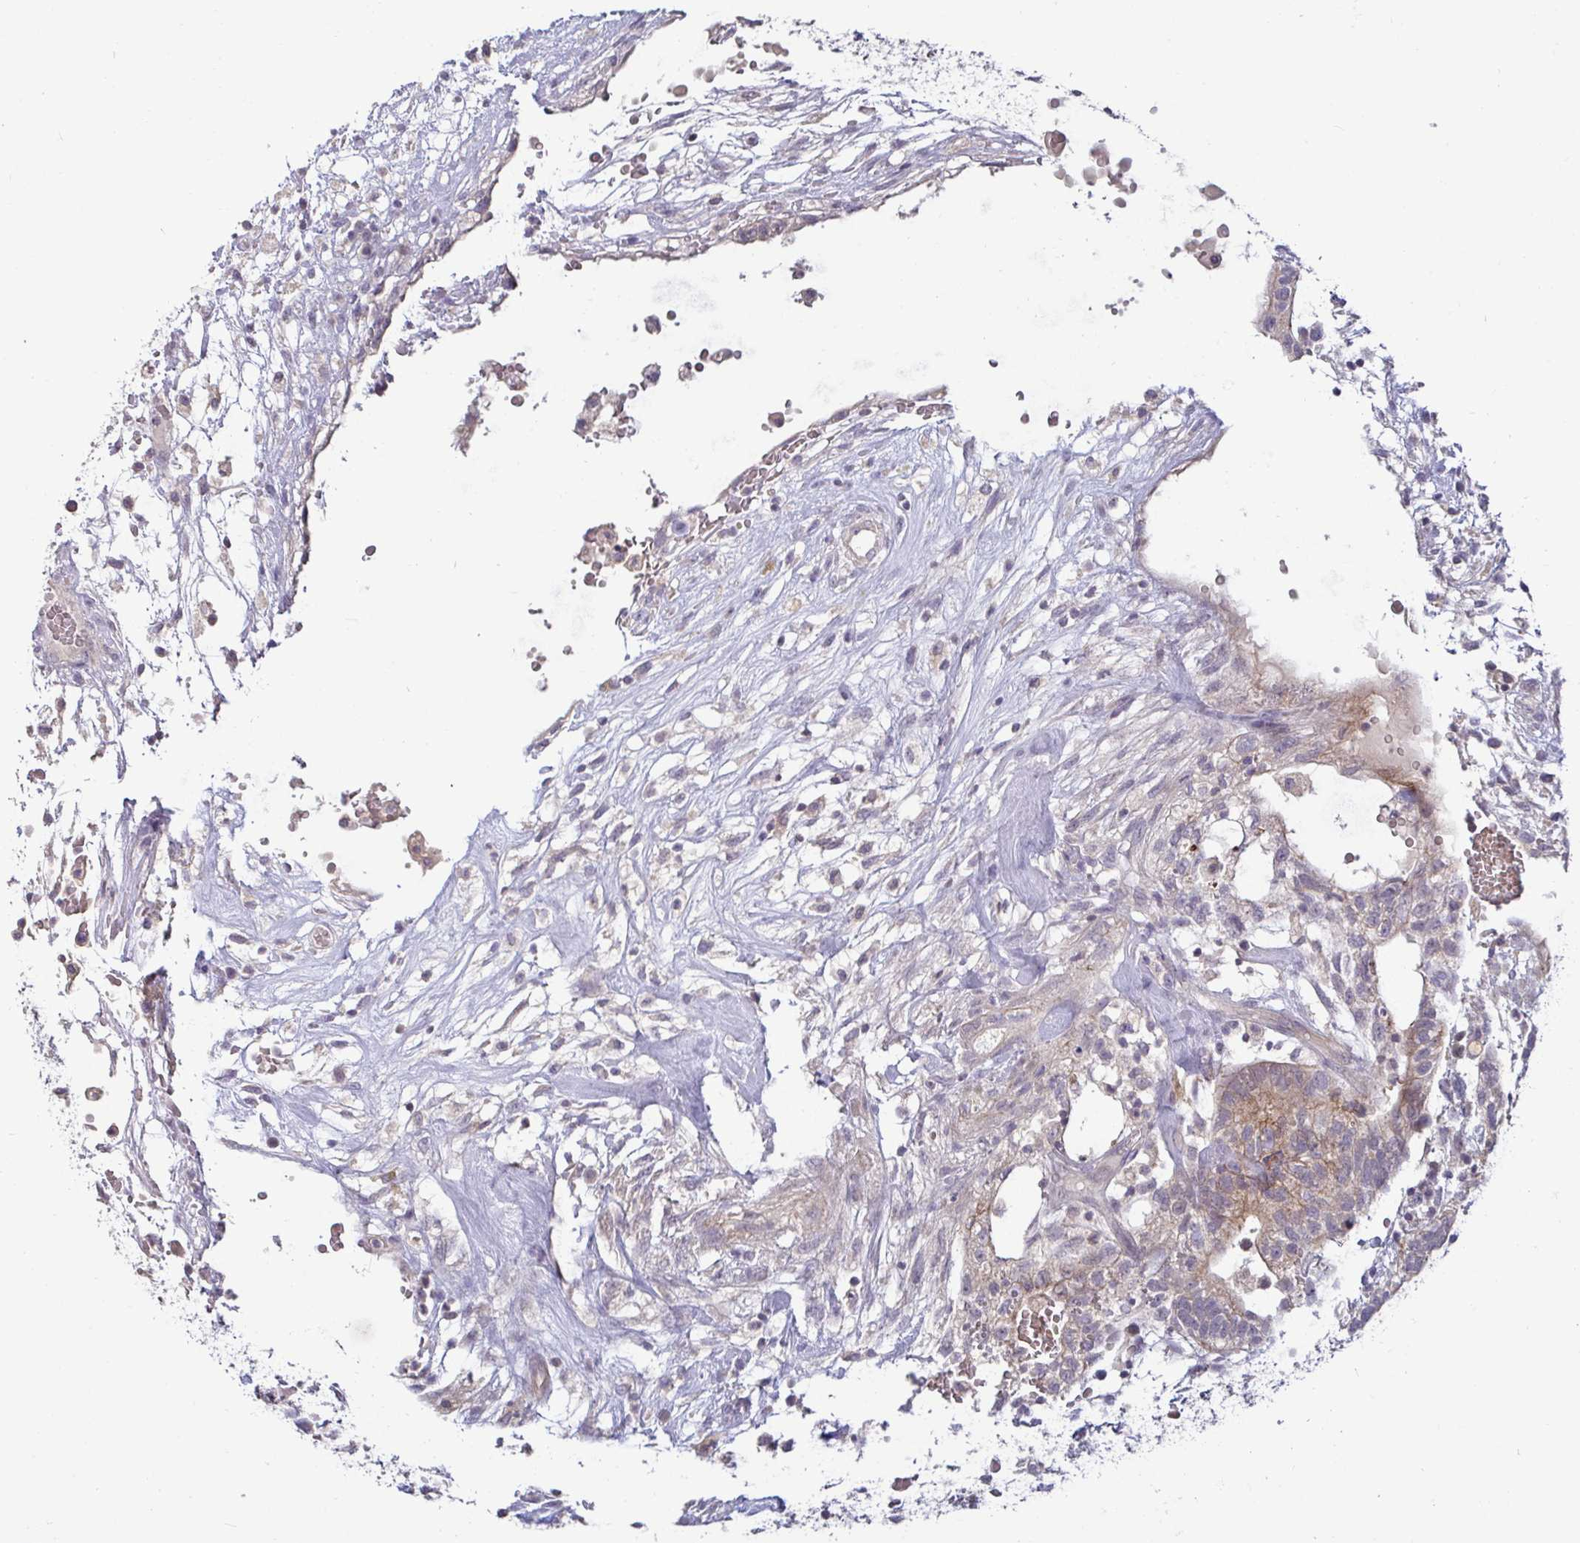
{"staining": {"intensity": "weak", "quantity": "<25%", "location": "cytoplasmic/membranous"}, "tissue": "testis cancer", "cell_type": "Tumor cells", "image_type": "cancer", "snomed": [{"axis": "morphology", "description": "Carcinoma, Embryonal, NOS"}, {"axis": "topography", "description": "Testis"}], "caption": "The immunohistochemistry photomicrograph has no significant expression in tumor cells of testis cancer (embryonal carcinoma) tissue. (DAB (3,3'-diaminobenzidine) immunohistochemistry (IHC), high magnification).", "gene": "GSTM1", "patient": {"sex": "male", "age": 32}}